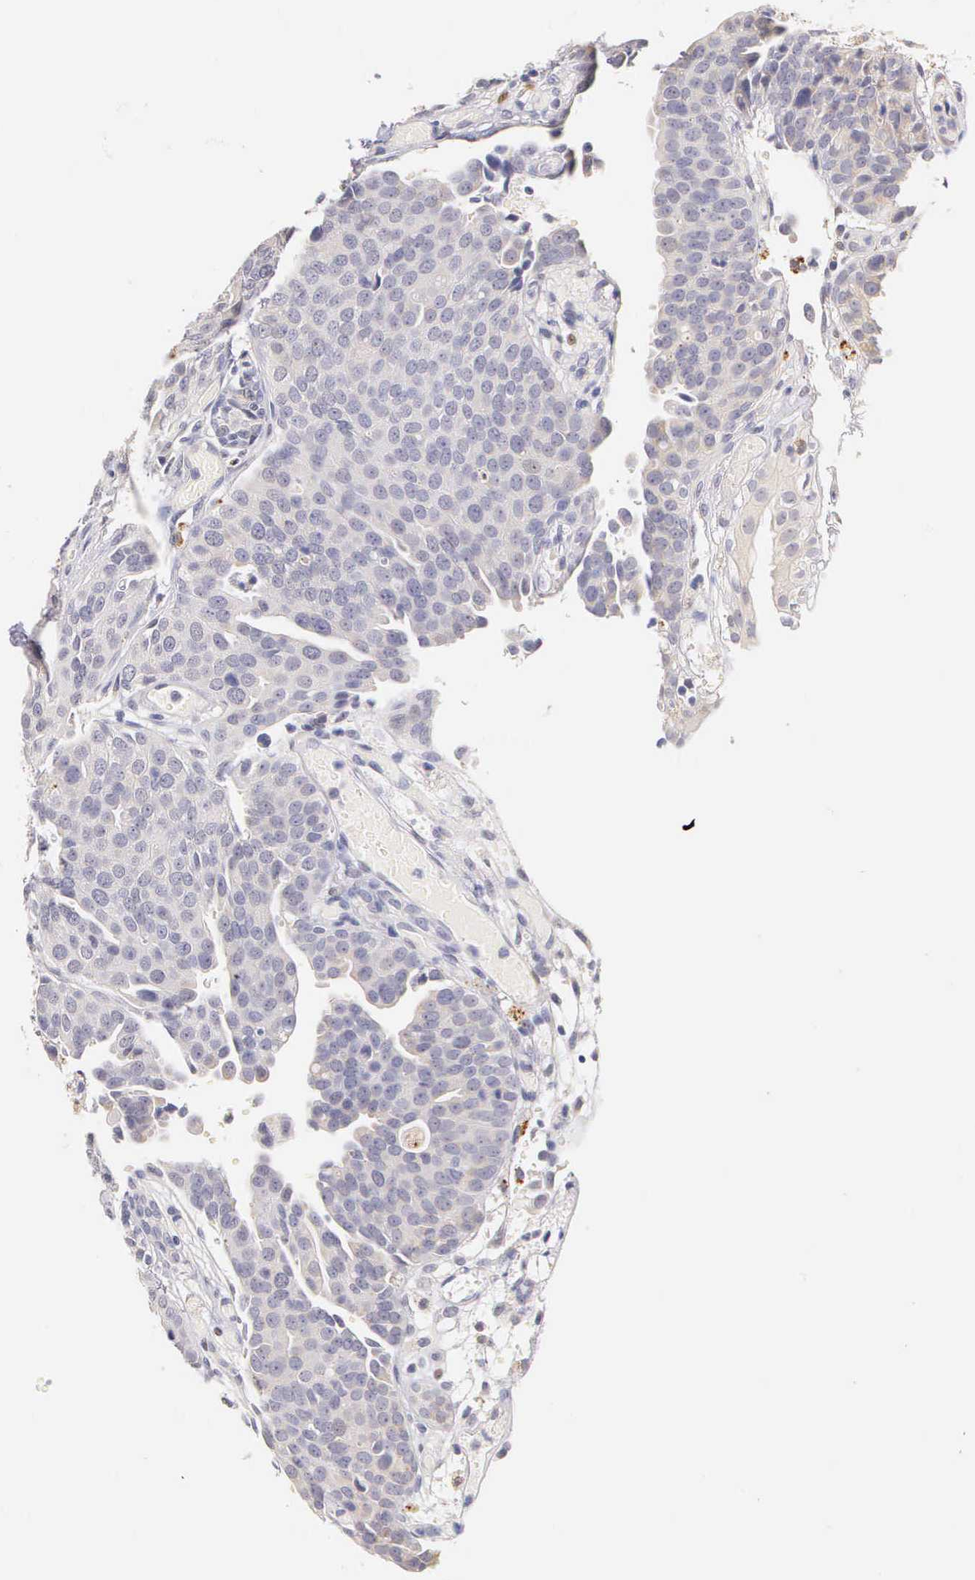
{"staining": {"intensity": "weak", "quantity": "<25%", "location": "cytoplasmic/membranous"}, "tissue": "urothelial cancer", "cell_type": "Tumor cells", "image_type": "cancer", "snomed": [{"axis": "morphology", "description": "Urothelial carcinoma, High grade"}, {"axis": "topography", "description": "Urinary bladder"}], "caption": "This is an immunohistochemistry image of human urothelial cancer. There is no staining in tumor cells.", "gene": "ESR1", "patient": {"sex": "male", "age": 78}}